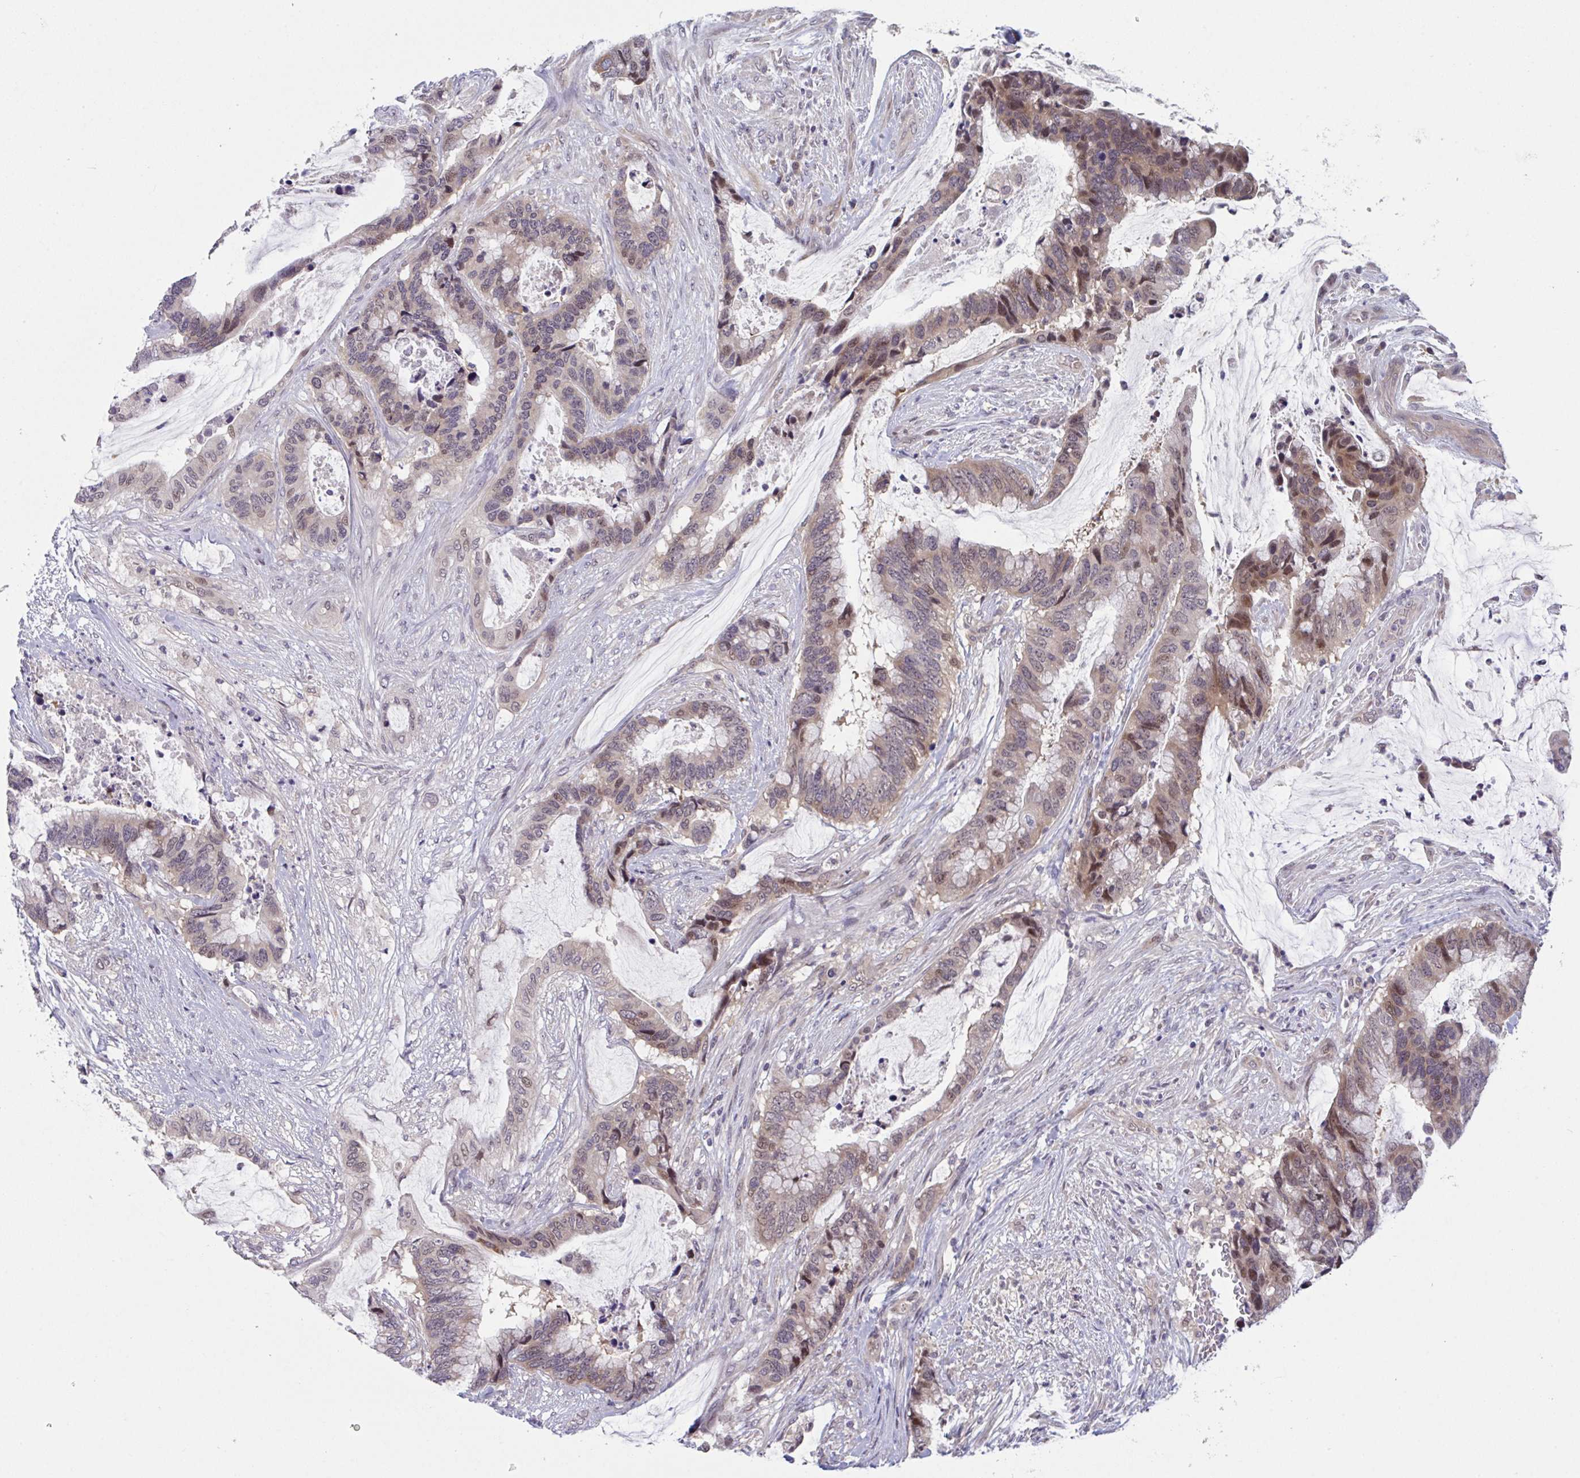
{"staining": {"intensity": "moderate", "quantity": "25%-75%", "location": "cytoplasmic/membranous,nuclear"}, "tissue": "colorectal cancer", "cell_type": "Tumor cells", "image_type": "cancer", "snomed": [{"axis": "morphology", "description": "Adenocarcinoma, NOS"}, {"axis": "topography", "description": "Rectum"}], "caption": "Protein expression by IHC demonstrates moderate cytoplasmic/membranous and nuclear positivity in approximately 25%-75% of tumor cells in colorectal cancer.", "gene": "RIOK1", "patient": {"sex": "female", "age": 59}}